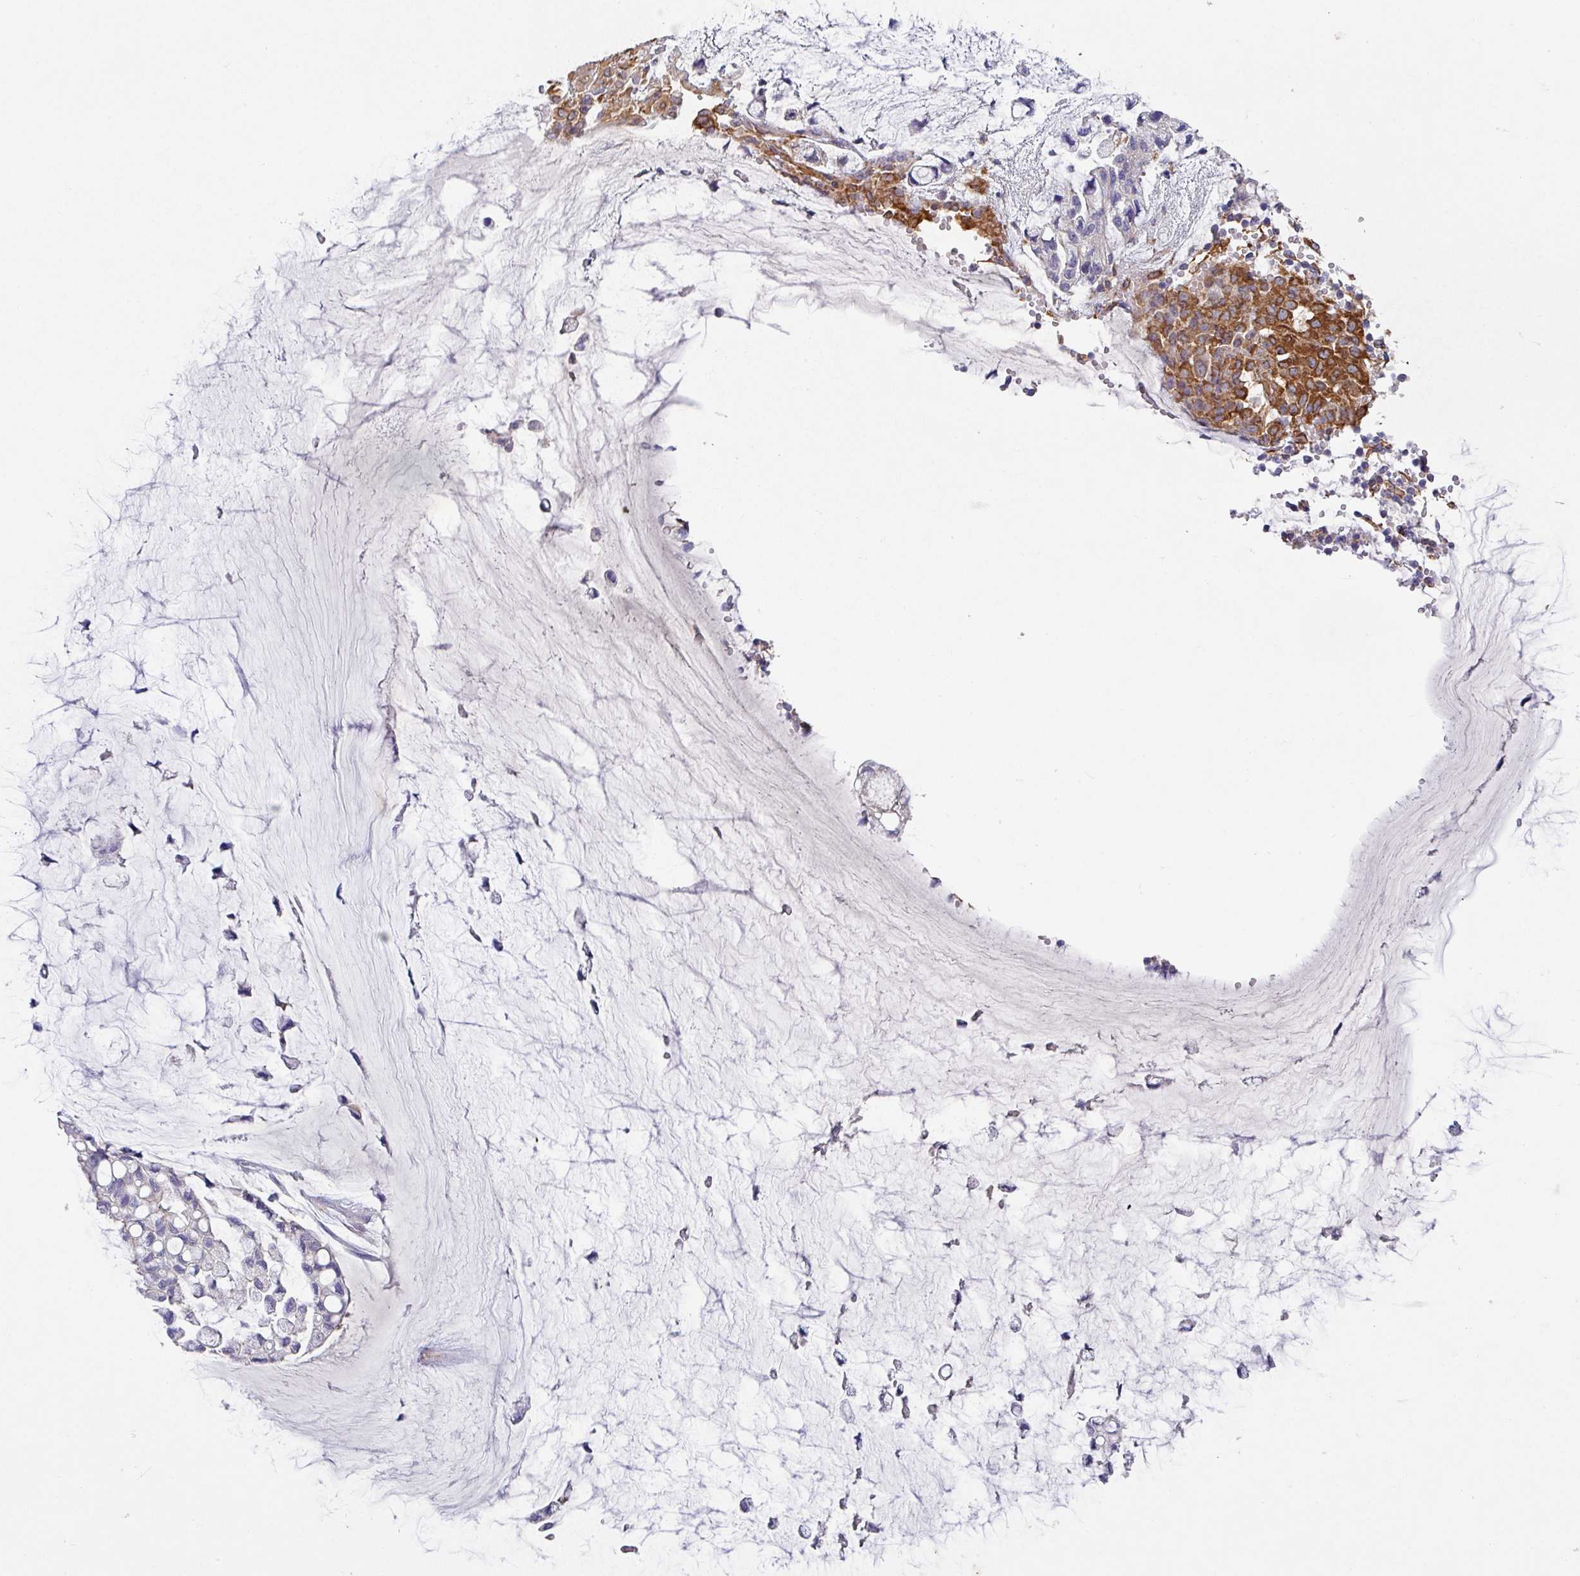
{"staining": {"intensity": "negative", "quantity": "none", "location": "none"}, "tissue": "ovarian cancer", "cell_type": "Tumor cells", "image_type": "cancer", "snomed": [{"axis": "morphology", "description": "Cystadenocarcinoma, mucinous, NOS"}, {"axis": "topography", "description": "Ovary"}], "caption": "The immunohistochemistry (IHC) photomicrograph has no significant positivity in tumor cells of mucinous cystadenocarcinoma (ovarian) tissue.", "gene": "ZNF280C", "patient": {"sex": "female", "age": 39}}